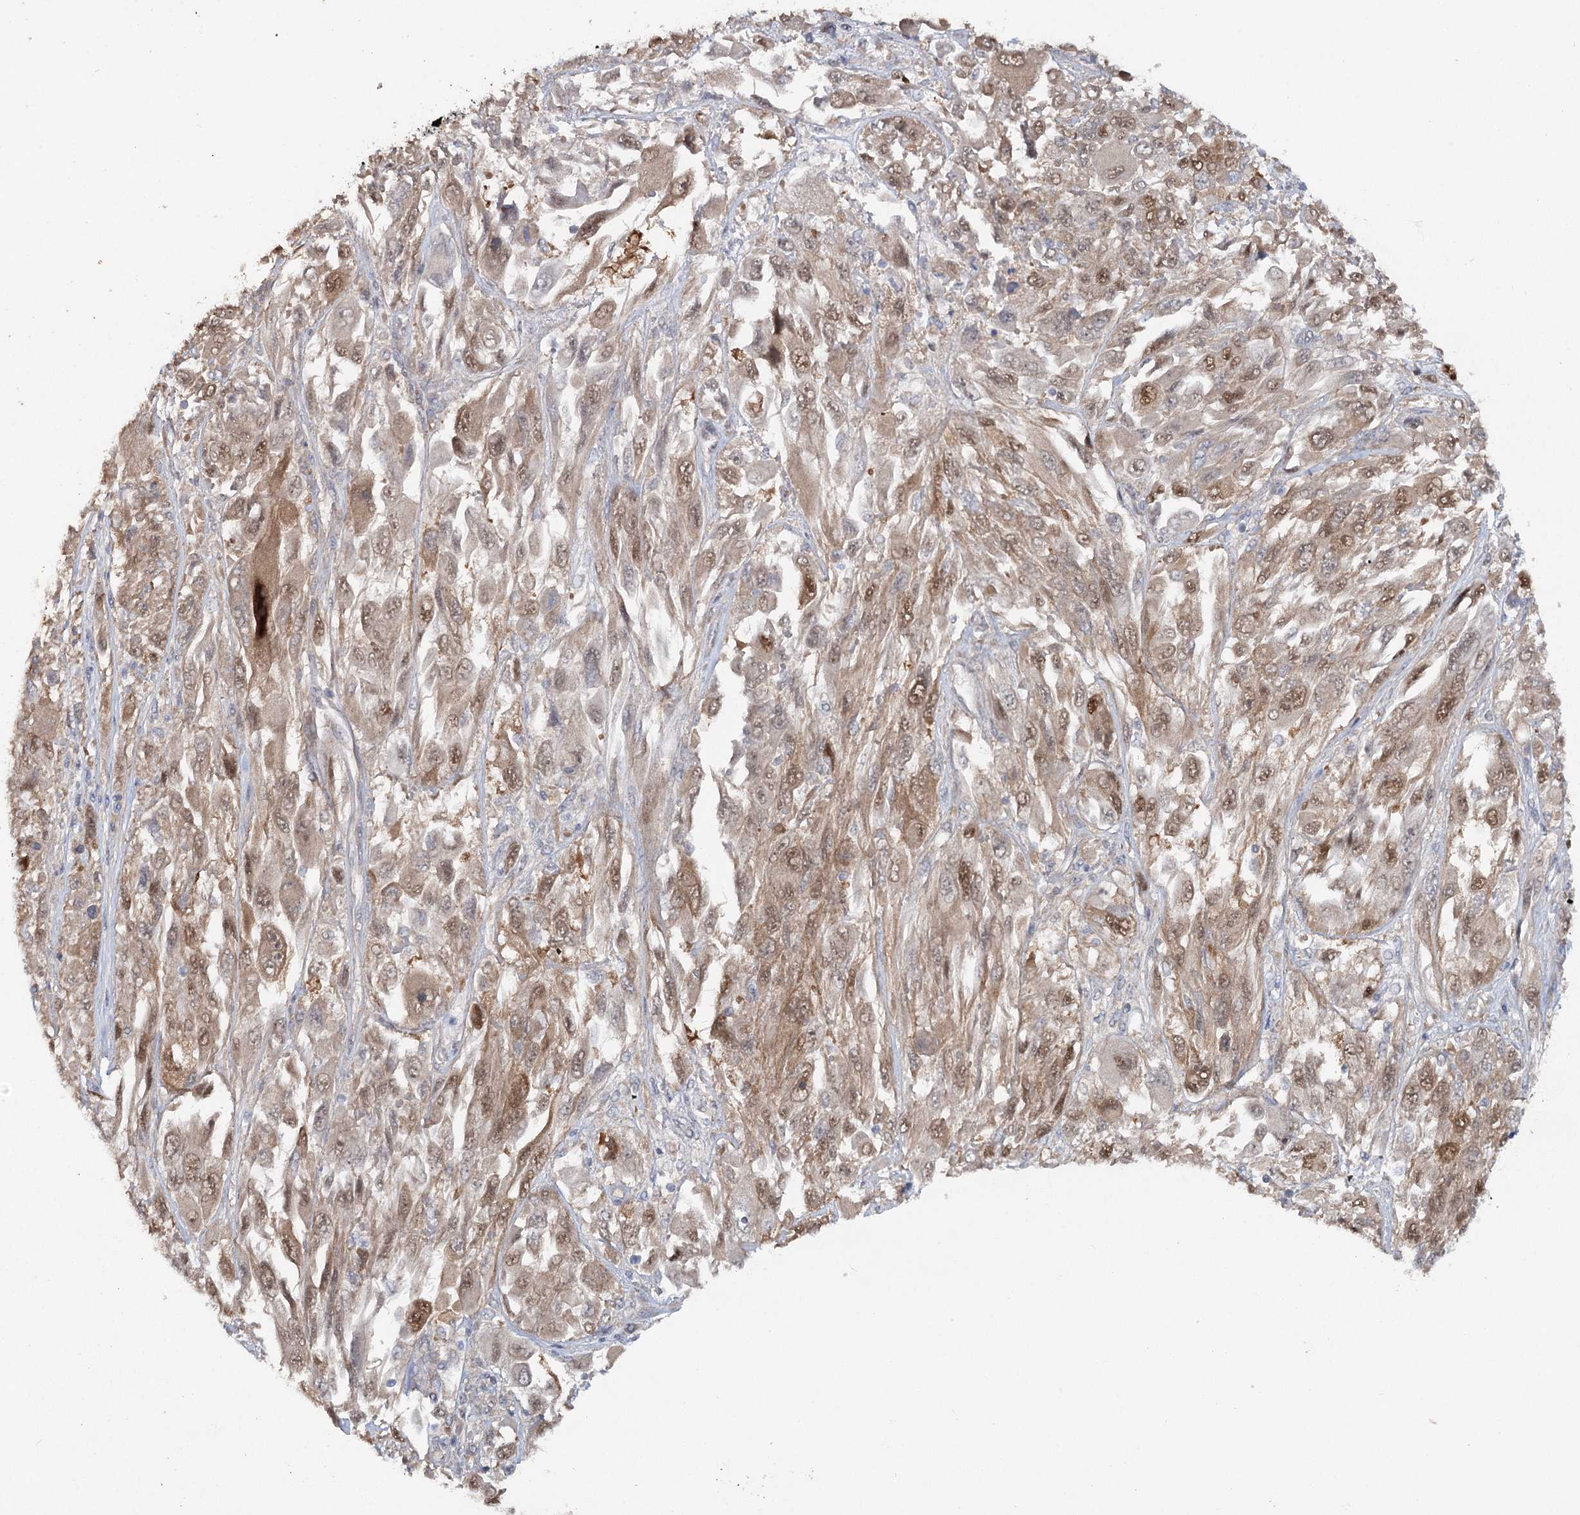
{"staining": {"intensity": "moderate", "quantity": ">75%", "location": "cytoplasmic/membranous,nuclear"}, "tissue": "melanoma", "cell_type": "Tumor cells", "image_type": "cancer", "snomed": [{"axis": "morphology", "description": "Malignant melanoma, NOS"}, {"axis": "topography", "description": "Skin"}], "caption": "Tumor cells demonstrate moderate cytoplasmic/membranous and nuclear expression in about >75% of cells in malignant melanoma.", "gene": "MAP3K13", "patient": {"sex": "female", "age": 91}}